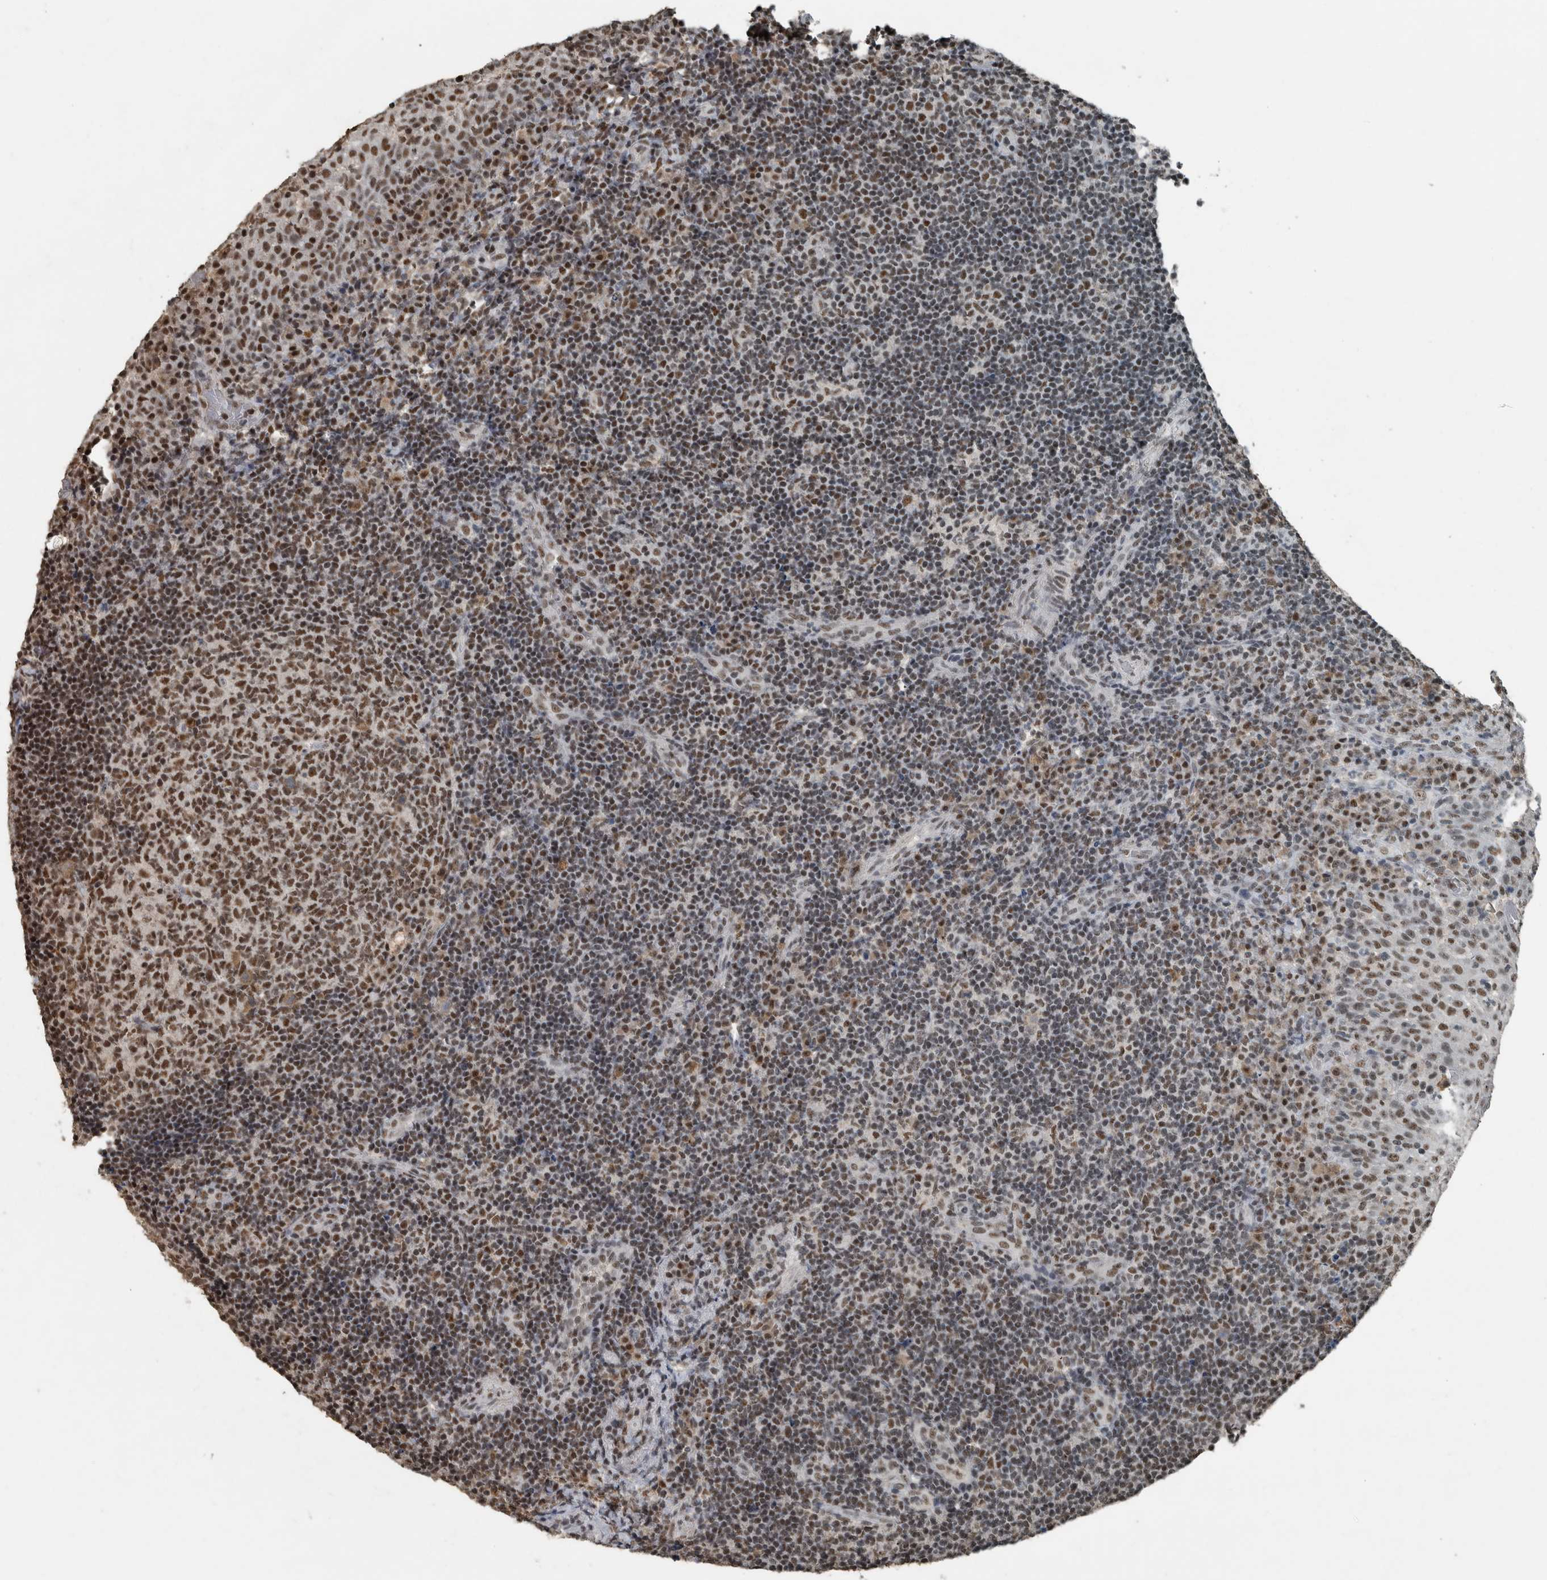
{"staining": {"intensity": "moderate", "quantity": ">75%", "location": "nuclear"}, "tissue": "tonsil", "cell_type": "Germinal center cells", "image_type": "normal", "snomed": [{"axis": "morphology", "description": "Normal tissue, NOS"}, {"axis": "topography", "description": "Tonsil"}], "caption": "Protein analysis of unremarkable tonsil reveals moderate nuclear expression in approximately >75% of germinal center cells.", "gene": "ZNF24", "patient": {"sex": "female", "age": 40}}